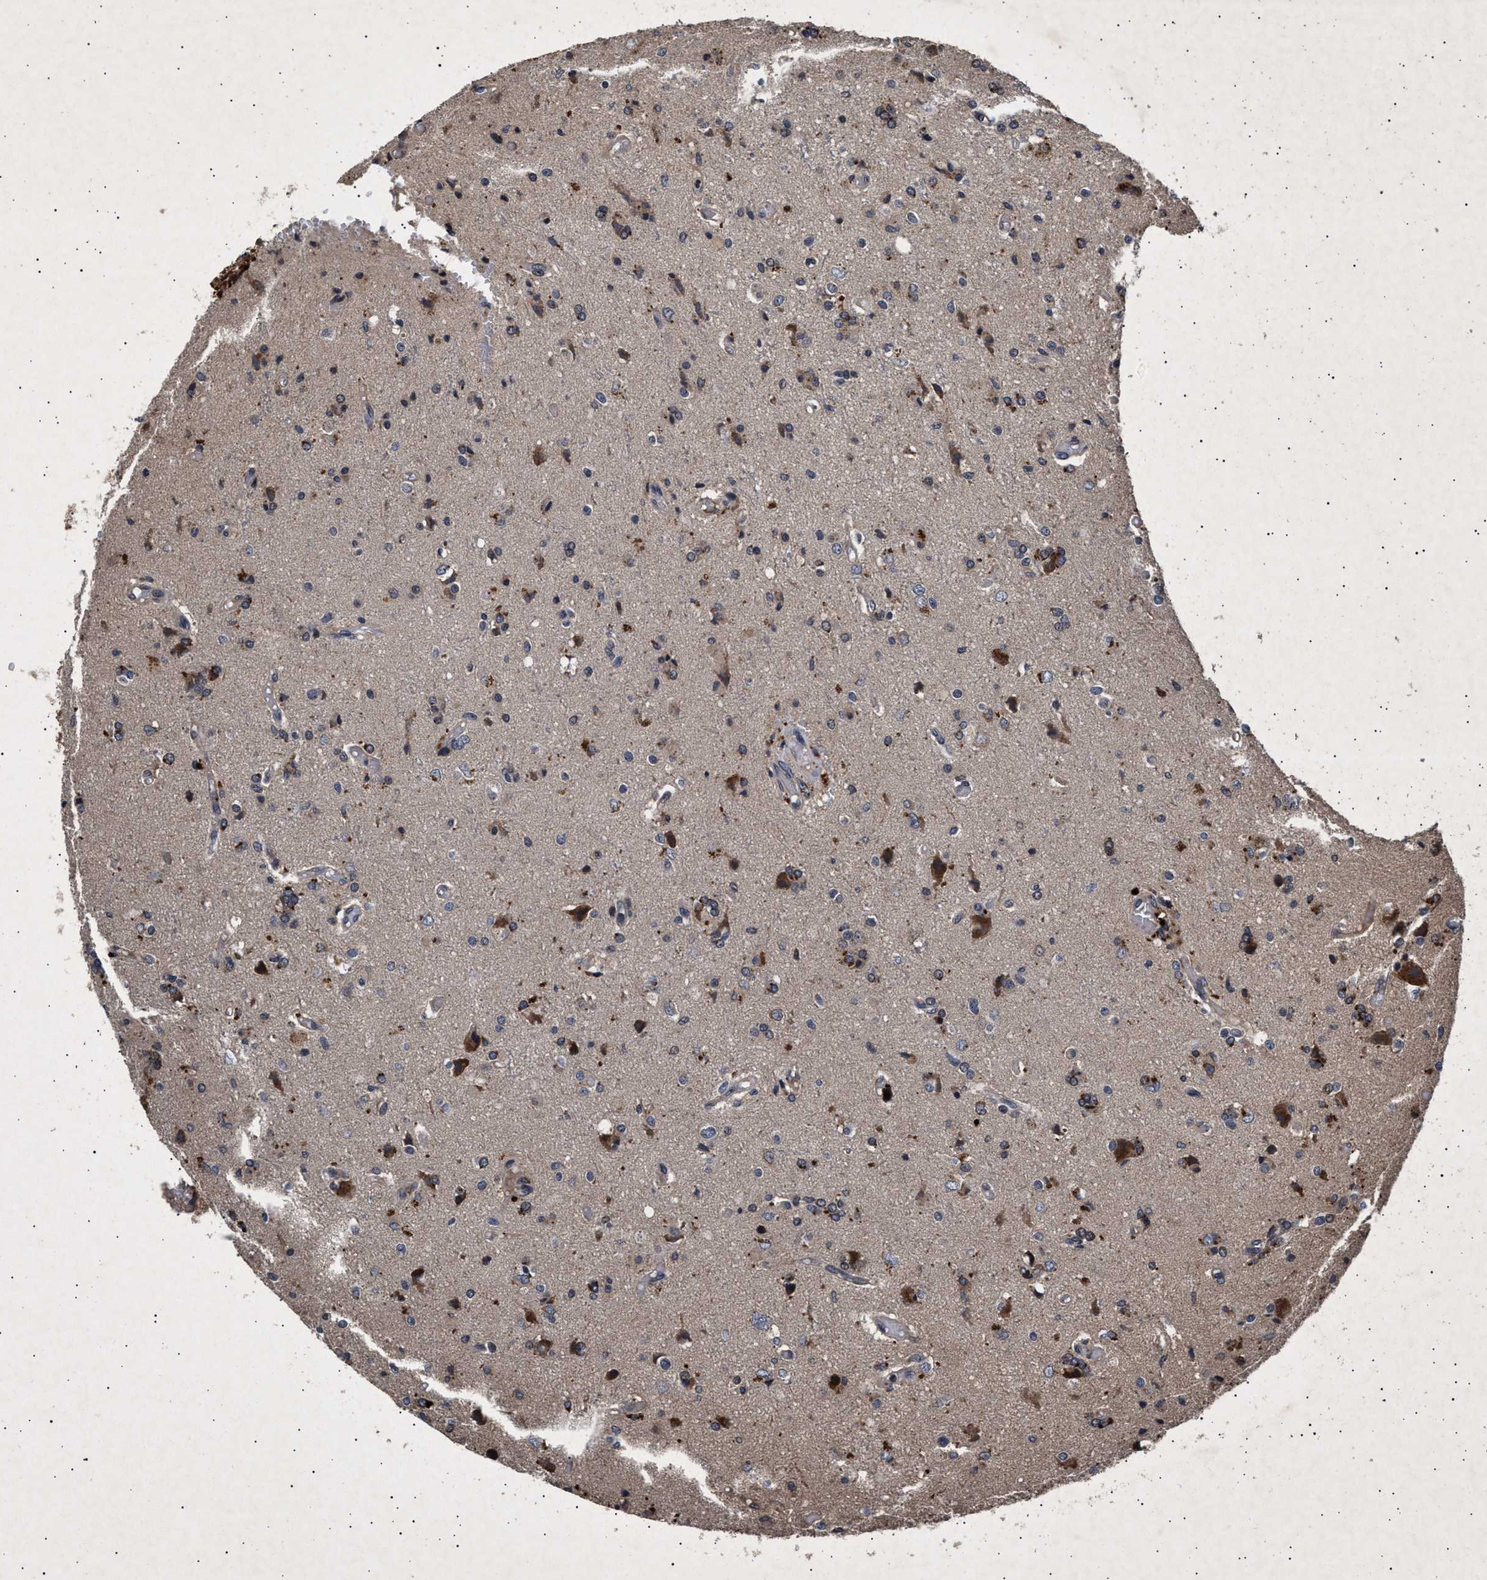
{"staining": {"intensity": "moderate", "quantity": "25%-75%", "location": "cytoplasmic/membranous"}, "tissue": "glioma", "cell_type": "Tumor cells", "image_type": "cancer", "snomed": [{"axis": "morphology", "description": "Glioma, malignant, High grade"}, {"axis": "topography", "description": "Brain"}], "caption": "Glioma was stained to show a protein in brown. There is medium levels of moderate cytoplasmic/membranous expression in about 25%-75% of tumor cells.", "gene": "ITGB5", "patient": {"sex": "male", "age": 47}}